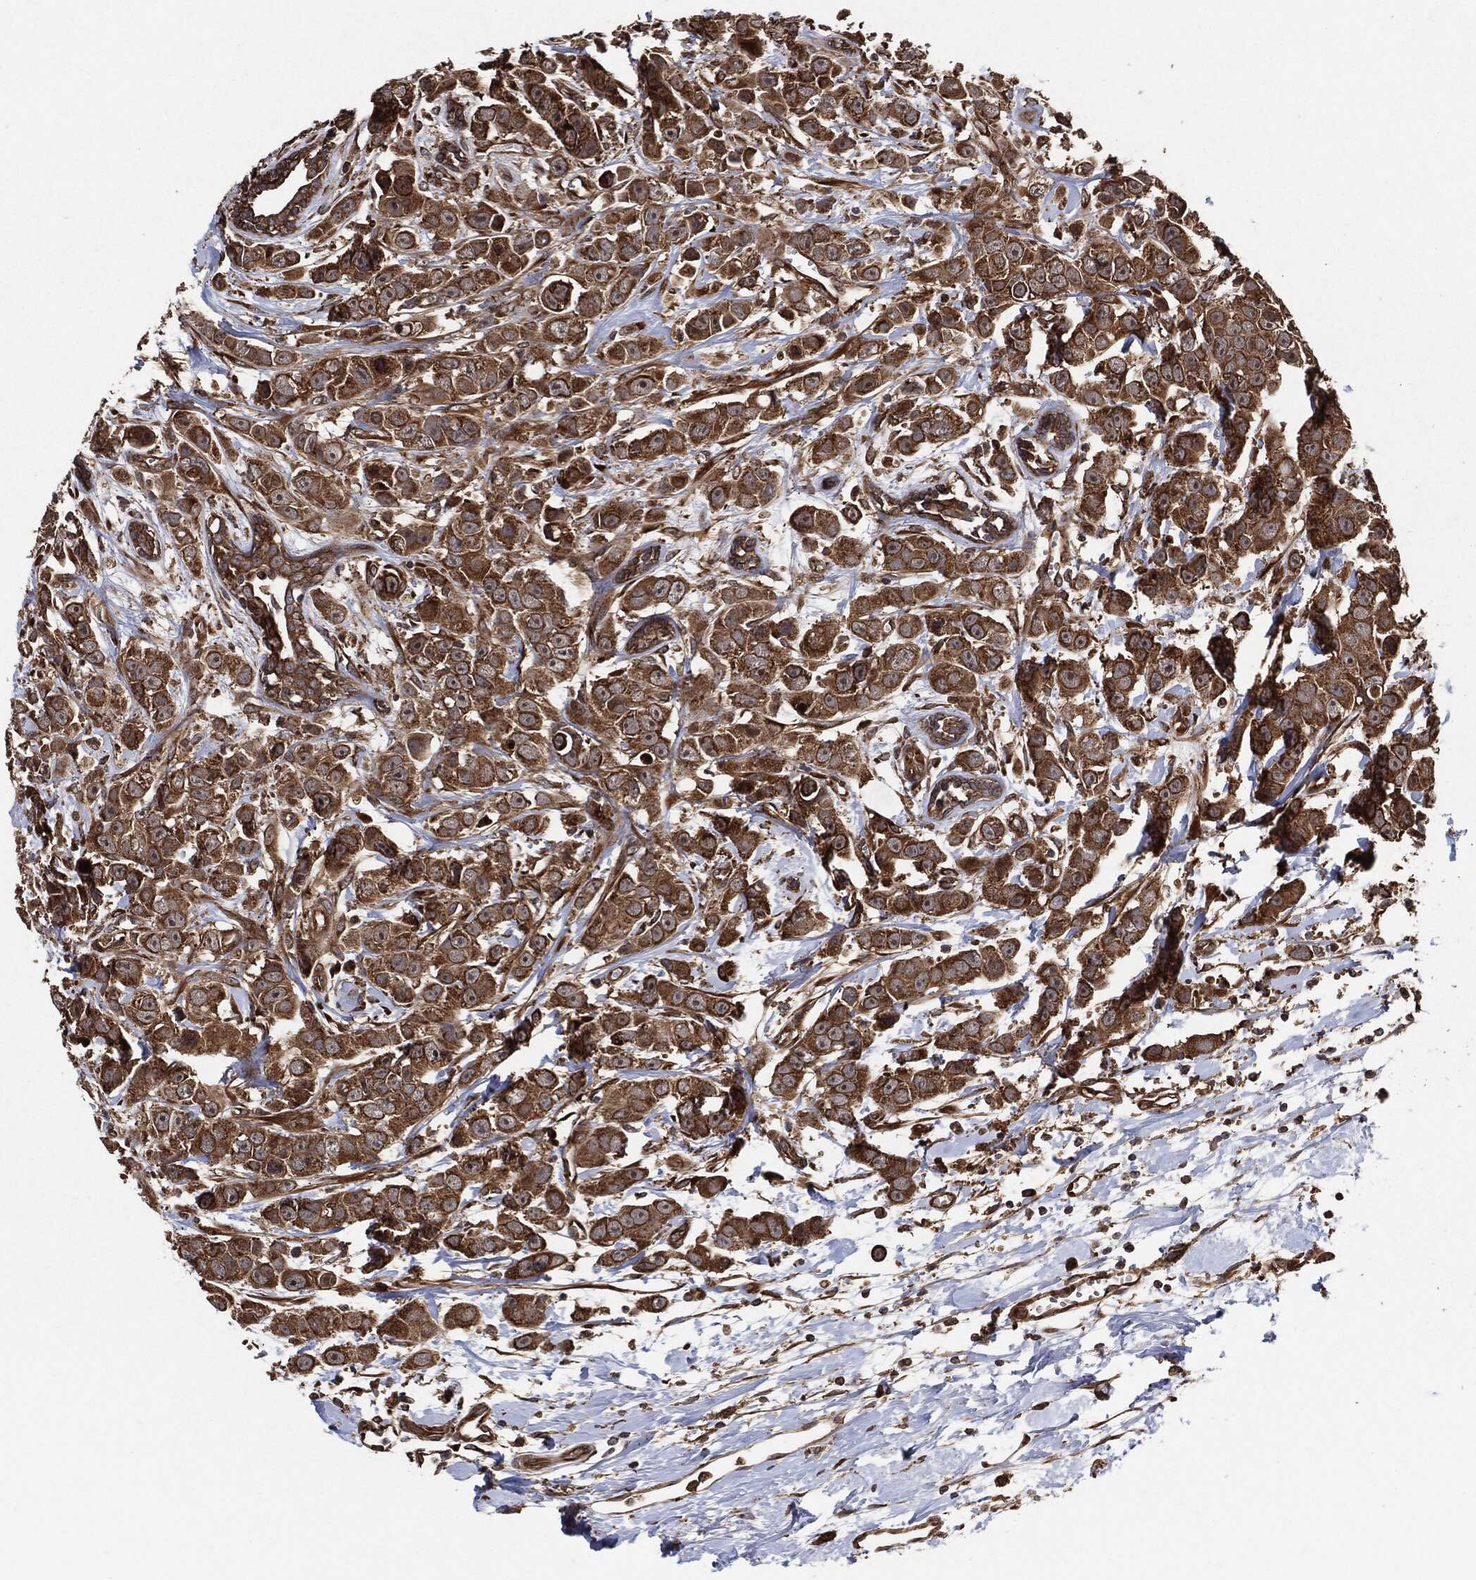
{"staining": {"intensity": "strong", "quantity": ">75%", "location": "cytoplasmic/membranous"}, "tissue": "breast cancer", "cell_type": "Tumor cells", "image_type": "cancer", "snomed": [{"axis": "morphology", "description": "Duct carcinoma"}, {"axis": "topography", "description": "Breast"}], "caption": "Immunohistochemical staining of infiltrating ductal carcinoma (breast) demonstrates high levels of strong cytoplasmic/membranous expression in approximately >75% of tumor cells.", "gene": "BCAR1", "patient": {"sex": "female", "age": 35}}